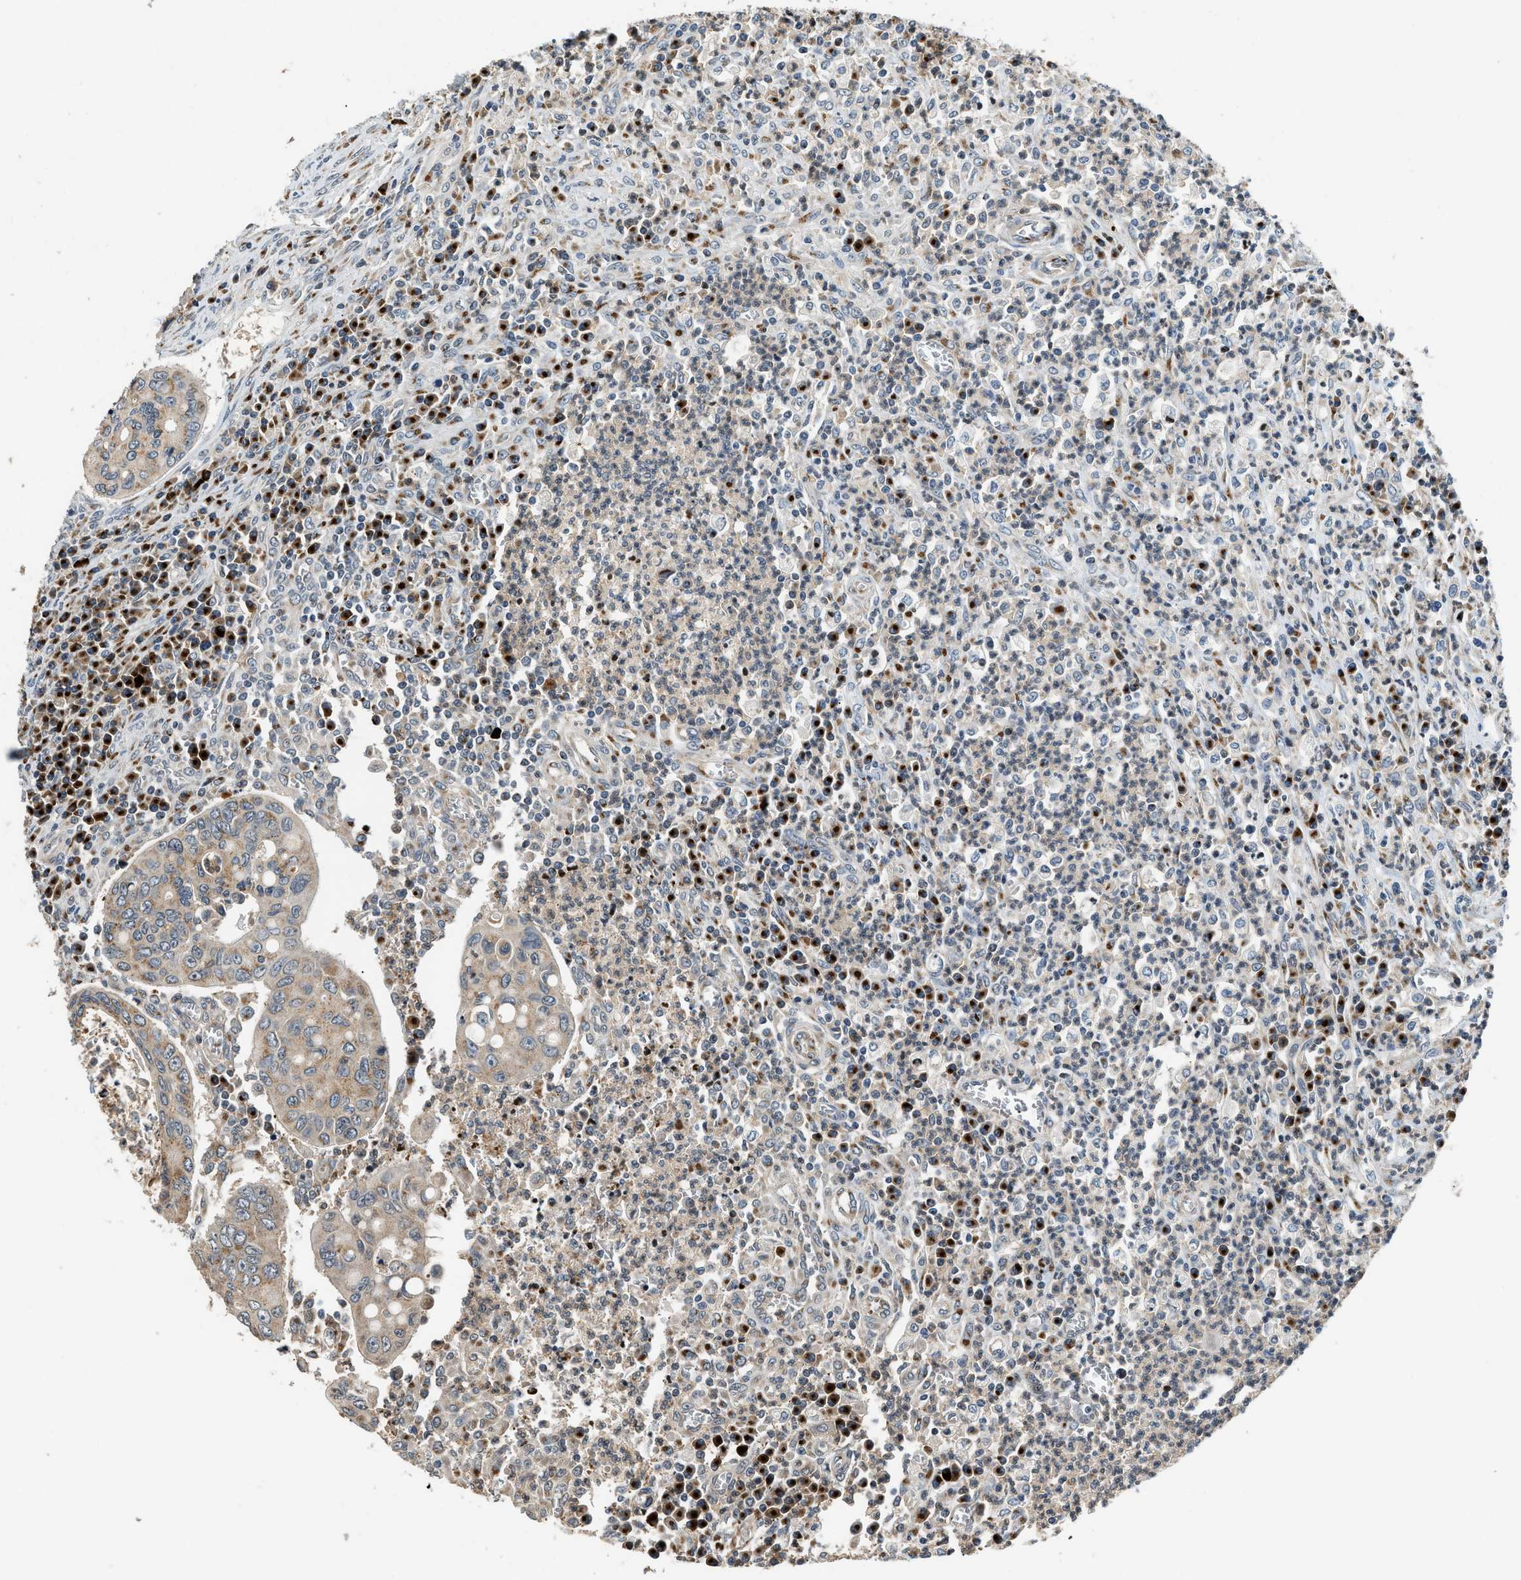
{"staining": {"intensity": "weak", "quantity": ">75%", "location": "cytoplasmic/membranous"}, "tissue": "colorectal cancer", "cell_type": "Tumor cells", "image_type": "cancer", "snomed": [{"axis": "morphology", "description": "Inflammation, NOS"}, {"axis": "morphology", "description": "Adenocarcinoma, NOS"}, {"axis": "topography", "description": "Colon"}], "caption": "Colorectal cancer stained for a protein demonstrates weak cytoplasmic/membranous positivity in tumor cells. The staining was performed using DAB (3,3'-diaminobenzidine) to visualize the protein expression in brown, while the nuclei were stained in blue with hematoxylin (Magnification: 20x).", "gene": "FUT8", "patient": {"sex": "male", "age": 72}}